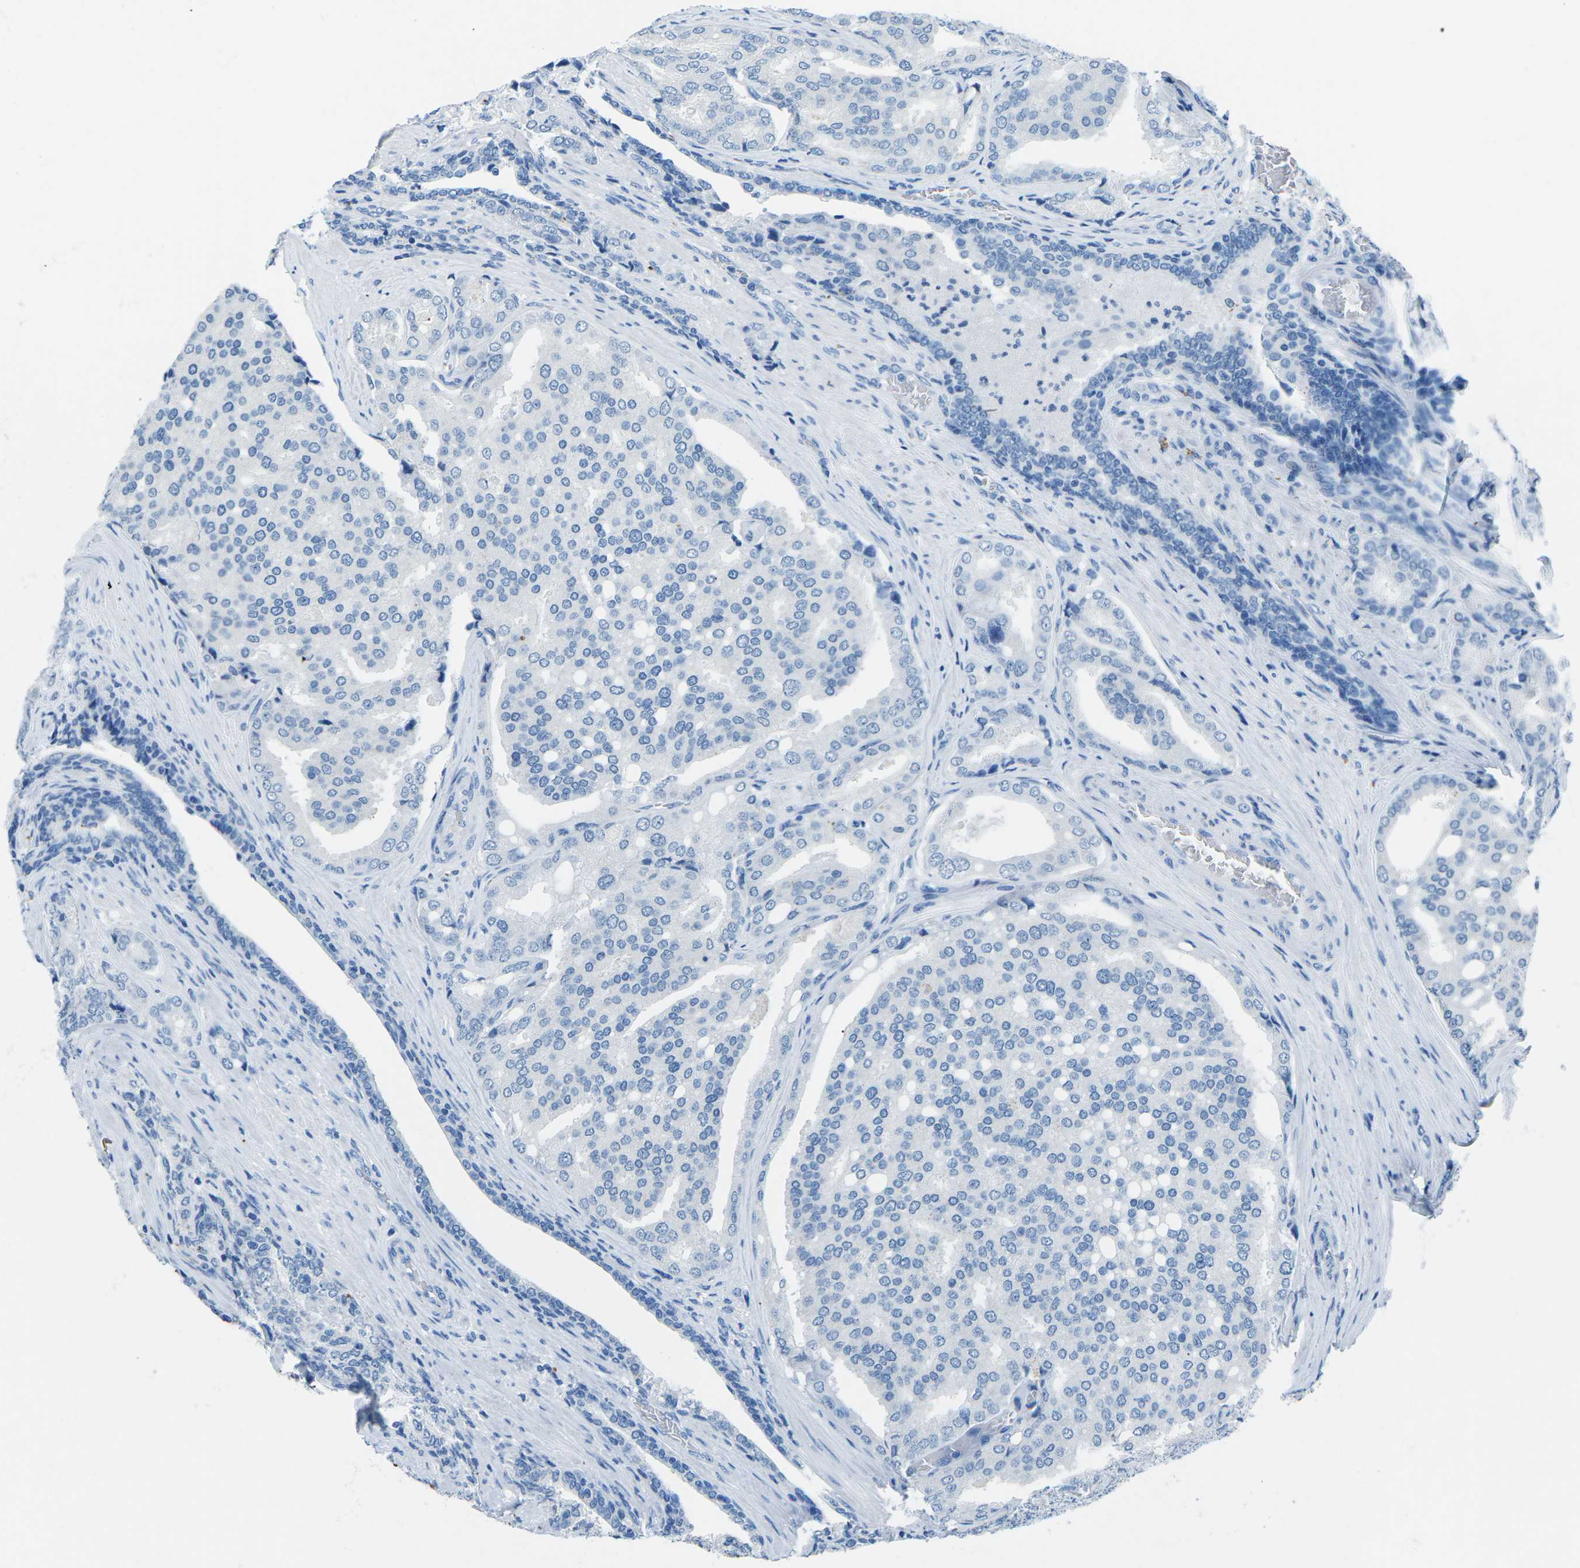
{"staining": {"intensity": "negative", "quantity": "none", "location": "none"}, "tissue": "prostate cancer", "cell_type": "Tumor cells", "image_type": "cancer", "snomed": [{"axis": "morphology", "description": "Adenocarcinoma, High grade"}, {"axis": "topography", "description": "Prostate"}], "caption": "DAB immunohistochemical staining of human prostate cancer demonstrates no significant expression in tumor cells.", "gene": "MYH8", "patient": {"sex": "male", "age": 50}}